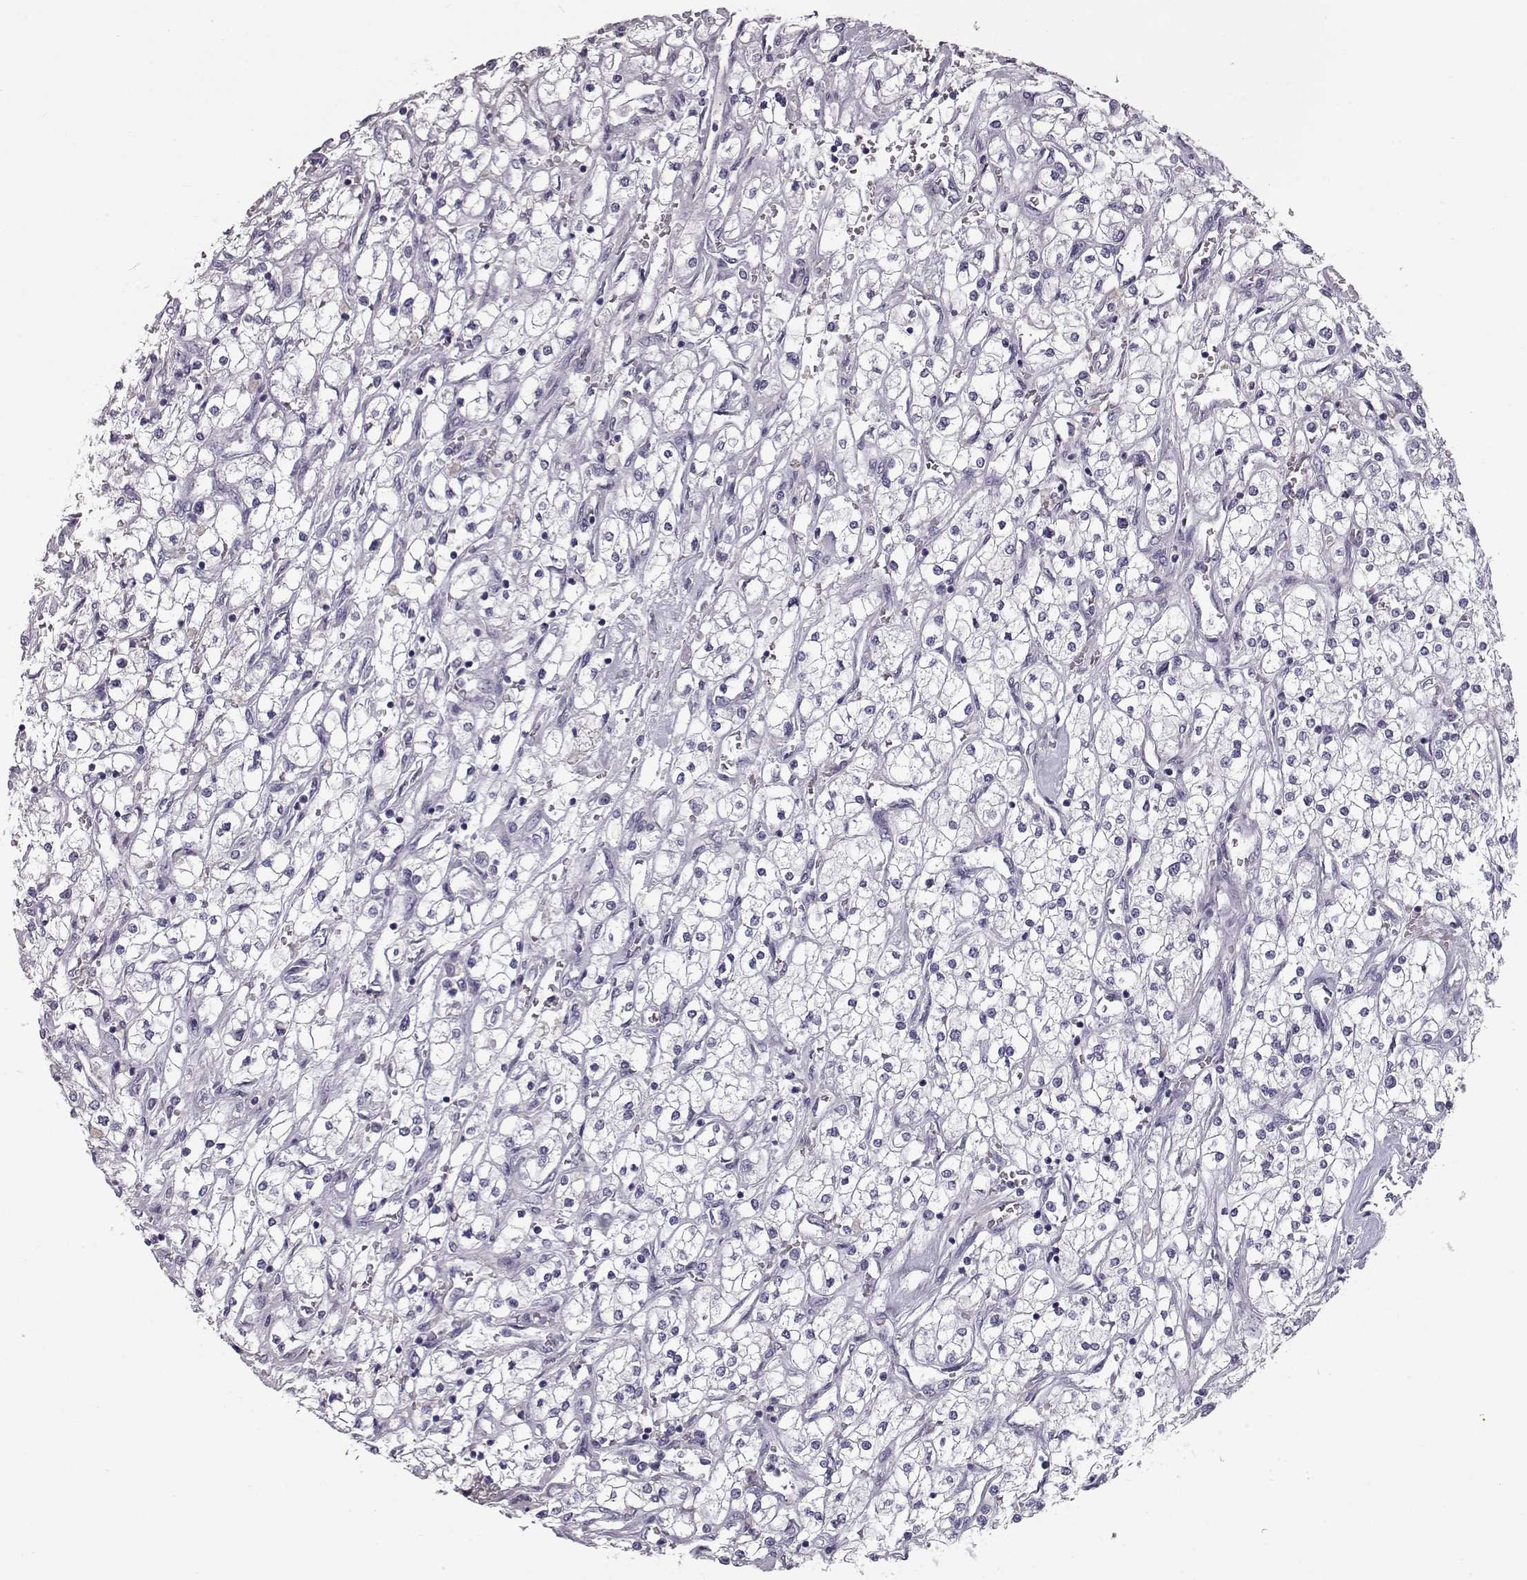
{"staining": {"intensity": "negative", "quantity": "none", "location": "none"}, "tissue": "renal cancer", "cell_type": "Tumor cells", "image_type": "cancer", "snomed": [{"axis": "morphology", "description": "Adenocarcinoma, NOS"}, {"axis": "topography", "description": "Kidney"}], "caption": "Tumor cells show no significant staining in renal adenocarcinoma.", "gene": "CCL19", "patient": {"sex": "male", "age": 80}}